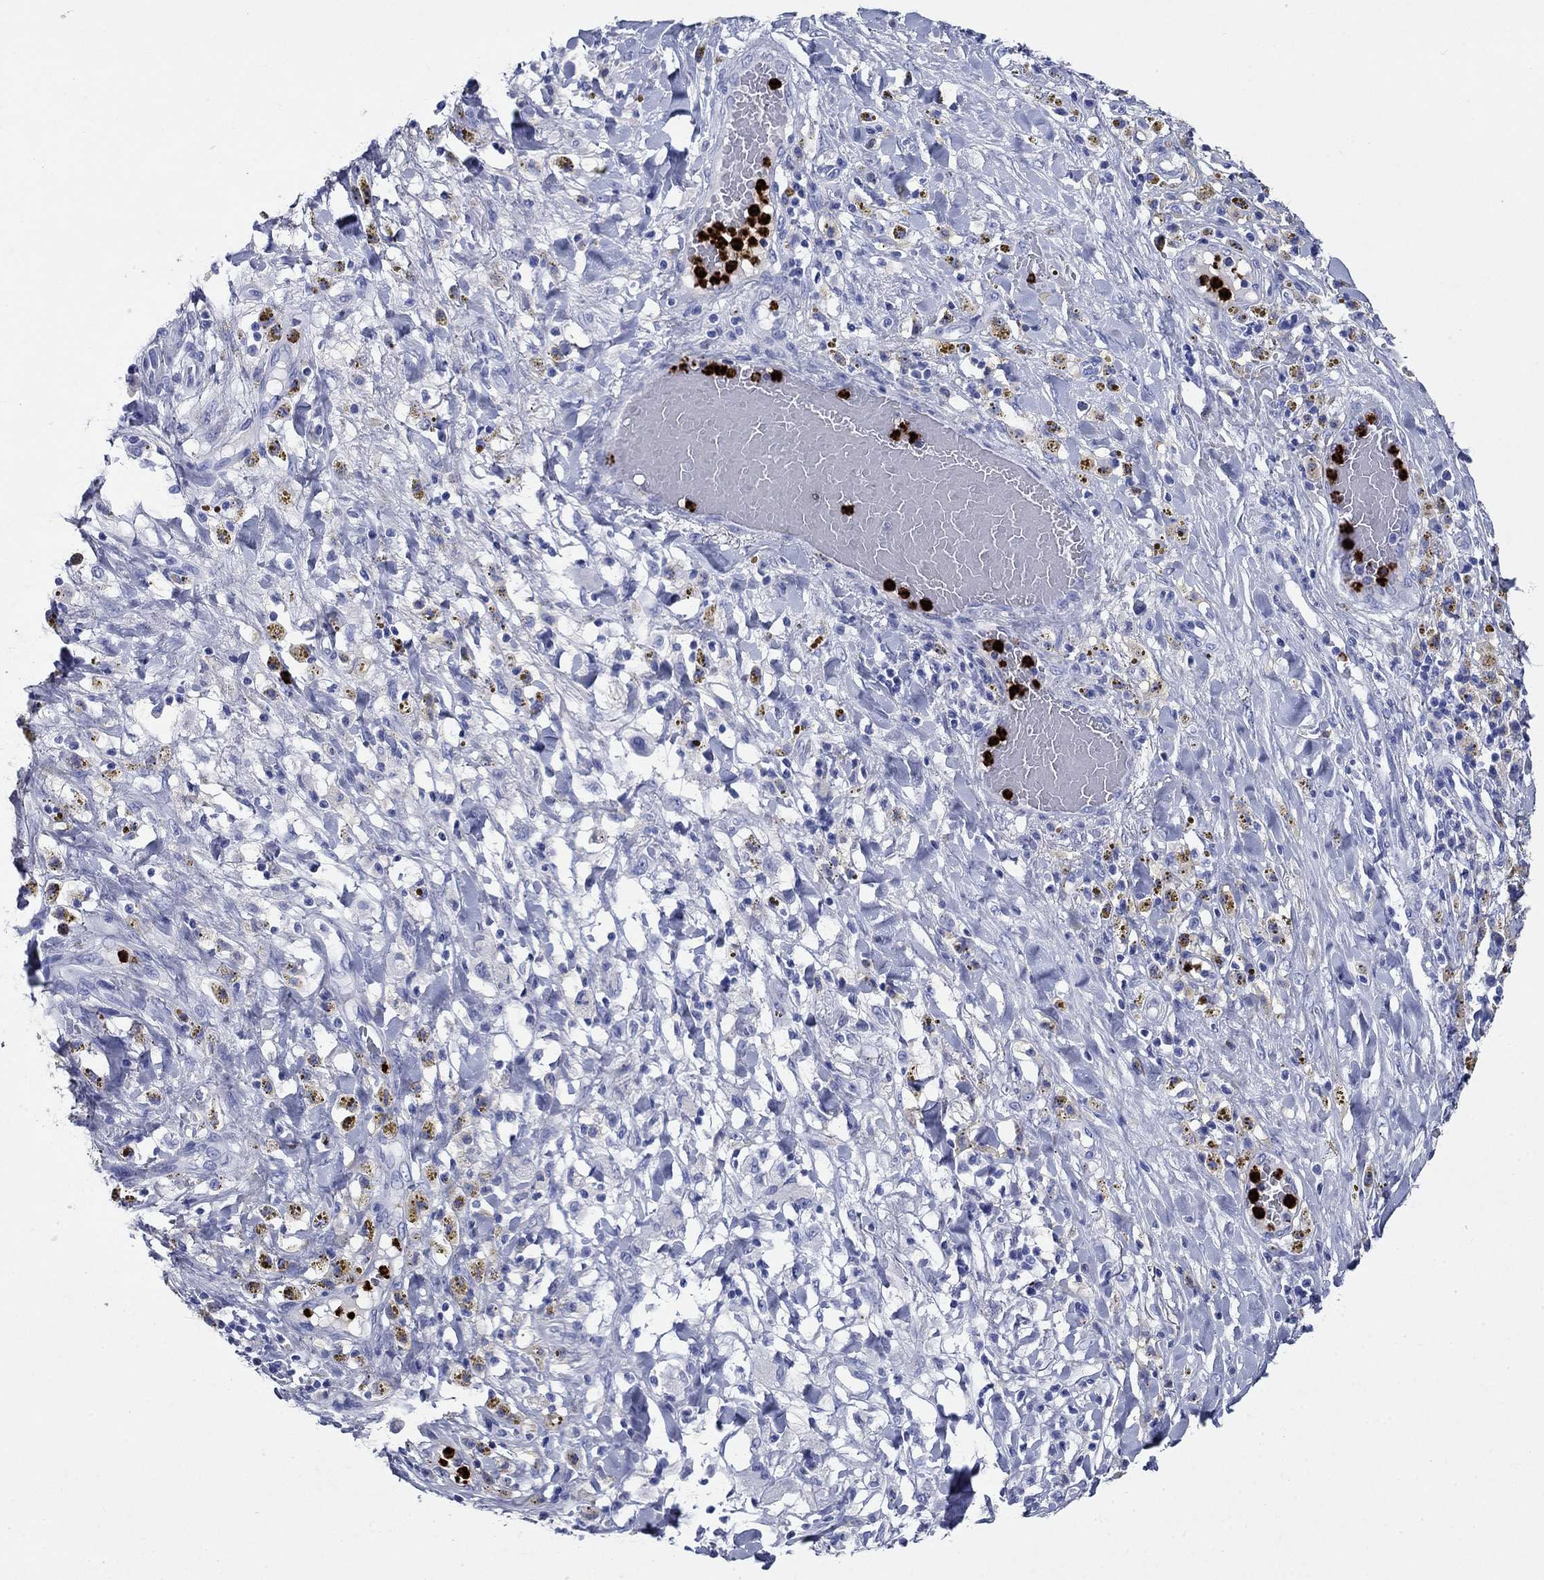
{"staining": {"intensity": "negative", "quantity": "none", "location": "none"}, "tissue": "melanoma", "cell_type": "Tumor cells", "image_type": "cancer", "snomed": [{"axis": "morphology", "description": "Malignant melanoma, NOS"}, {"axis": "topography", "description": "Skin"}], "caption": "There is no significant expression in tumor cells of melanoma.", "gene": "AZU1", "patient": {"sex": "female", "age": 91}}